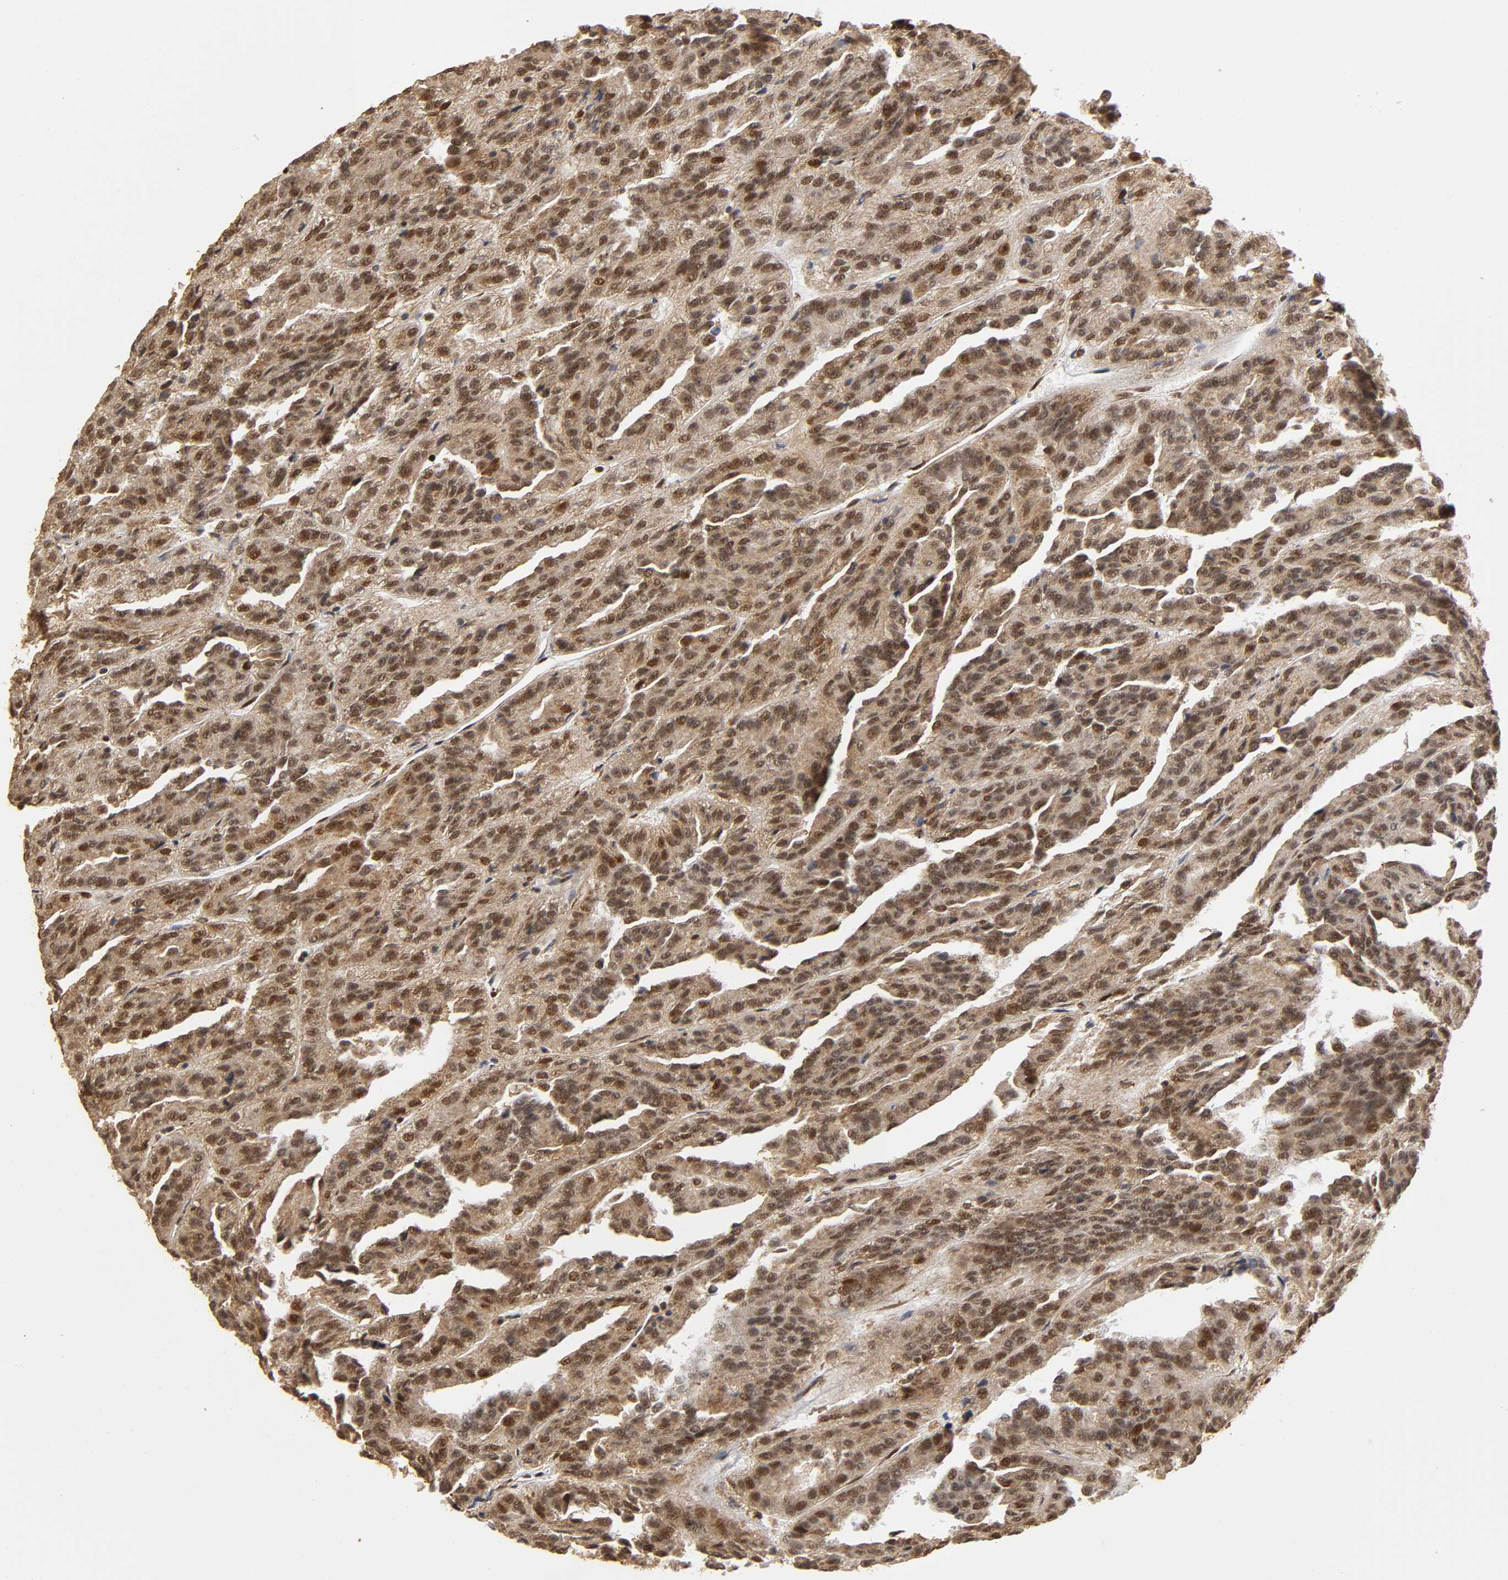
{"staining": {"intensity": "strong", "quantity": ">75%", "location": "cytoplasmic/membranous,nuclear"}, "tissue": "renal cancer", "cell_type": "Tumor cells", "image_type": "cancer", "snomed": [{"axis": "morphology", "description": "Adenocarcinoma, NOS"}, {"axis": "topography", "description": "Kidney"}], "caption": "A high amount of strong cytoplasmic/membranous and nuclear expression is identified in about >75% of tumor cells in renal cancer tissue.", "gene": "RNF122", "patient": {"sex": "male", "age": 46}}